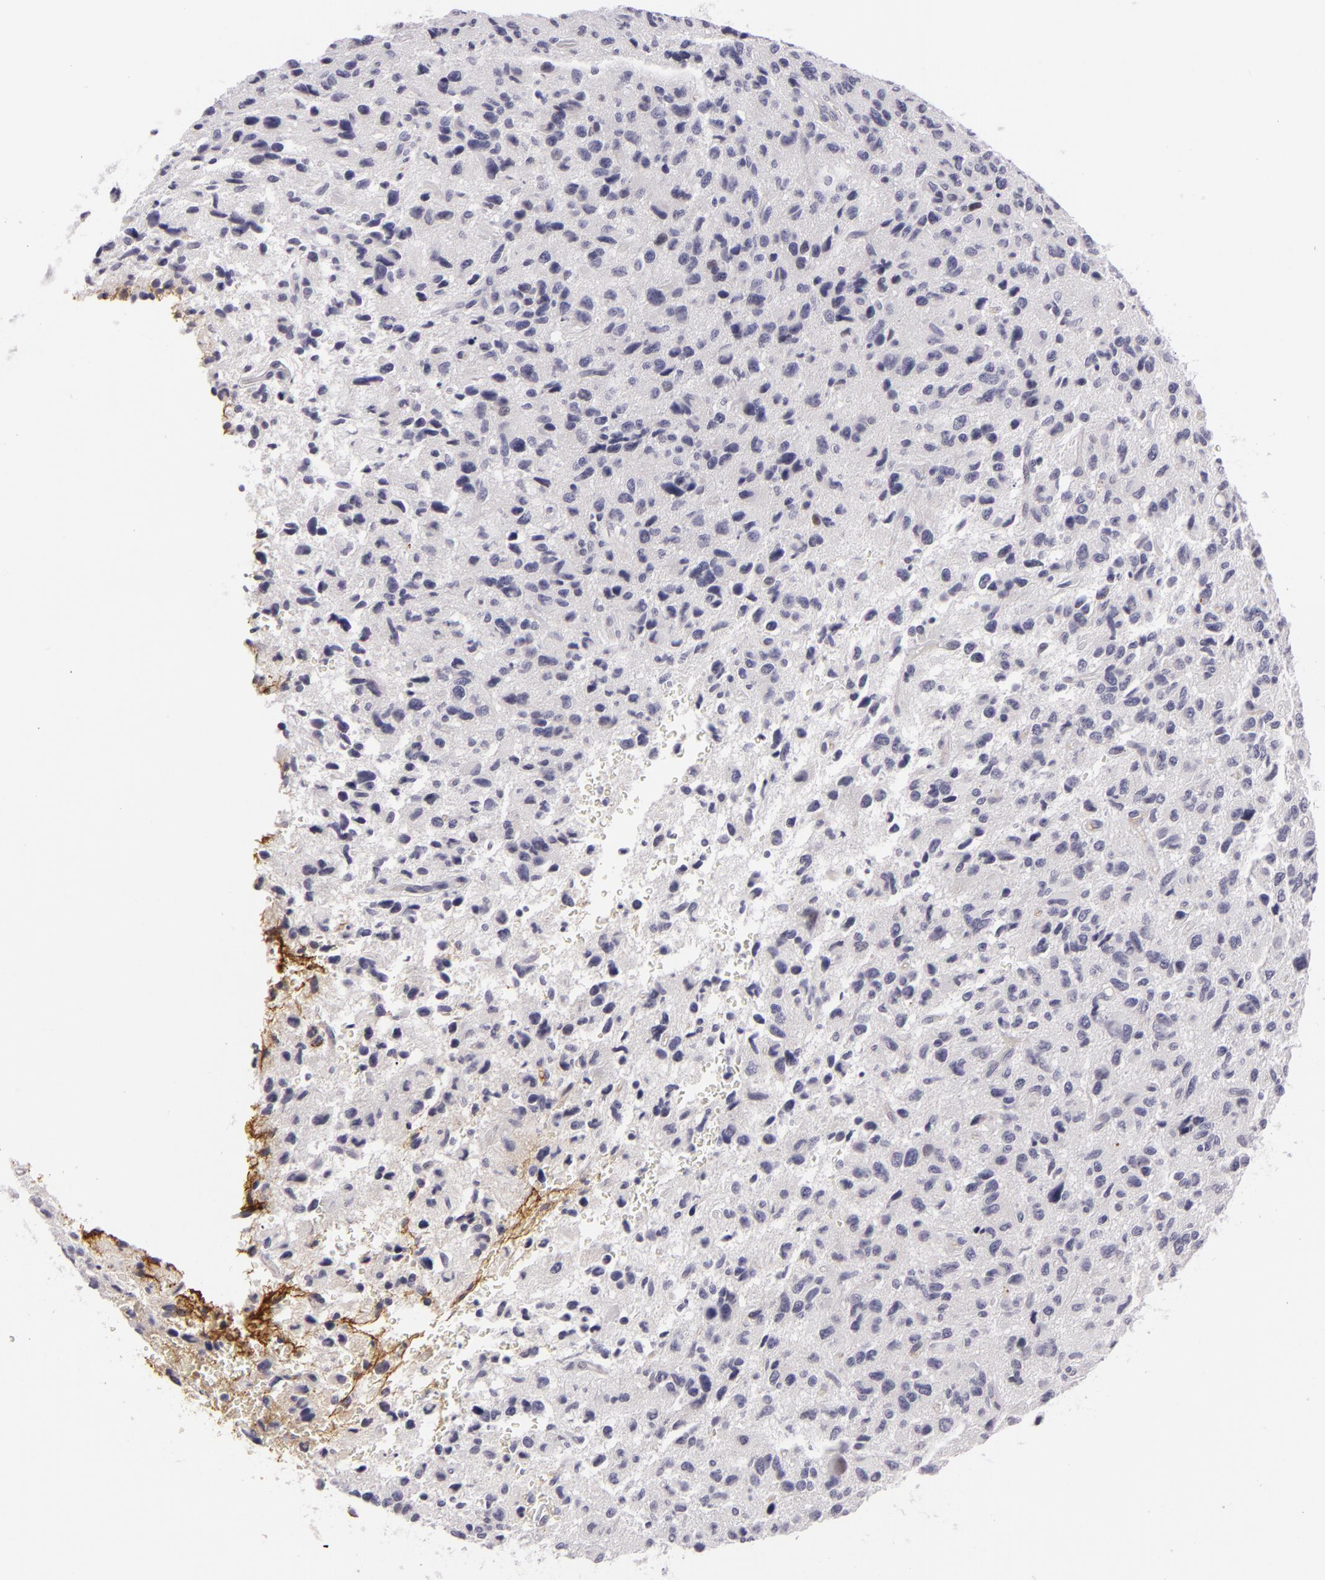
{"staining": {"intensity": "negative", "quantity": "none", "location": "none"}, "tissue": "glioma", "cell_type": "Tumor cells", "image_type": "cancer", "snomed": [{"axis": "morphology", "description": "Glioma, malignant, High grade"}, {"axis": "topography", "description": "Brain"}], "caption": "The photomicrograph demonstrates no significant staining in tumor cells of malignant high-grade glioma. (Brightfield microscopy of DAB IHC at high magnification).", "gene": "CTNNB1", "patient": {"sex": "female", "age": 60}}